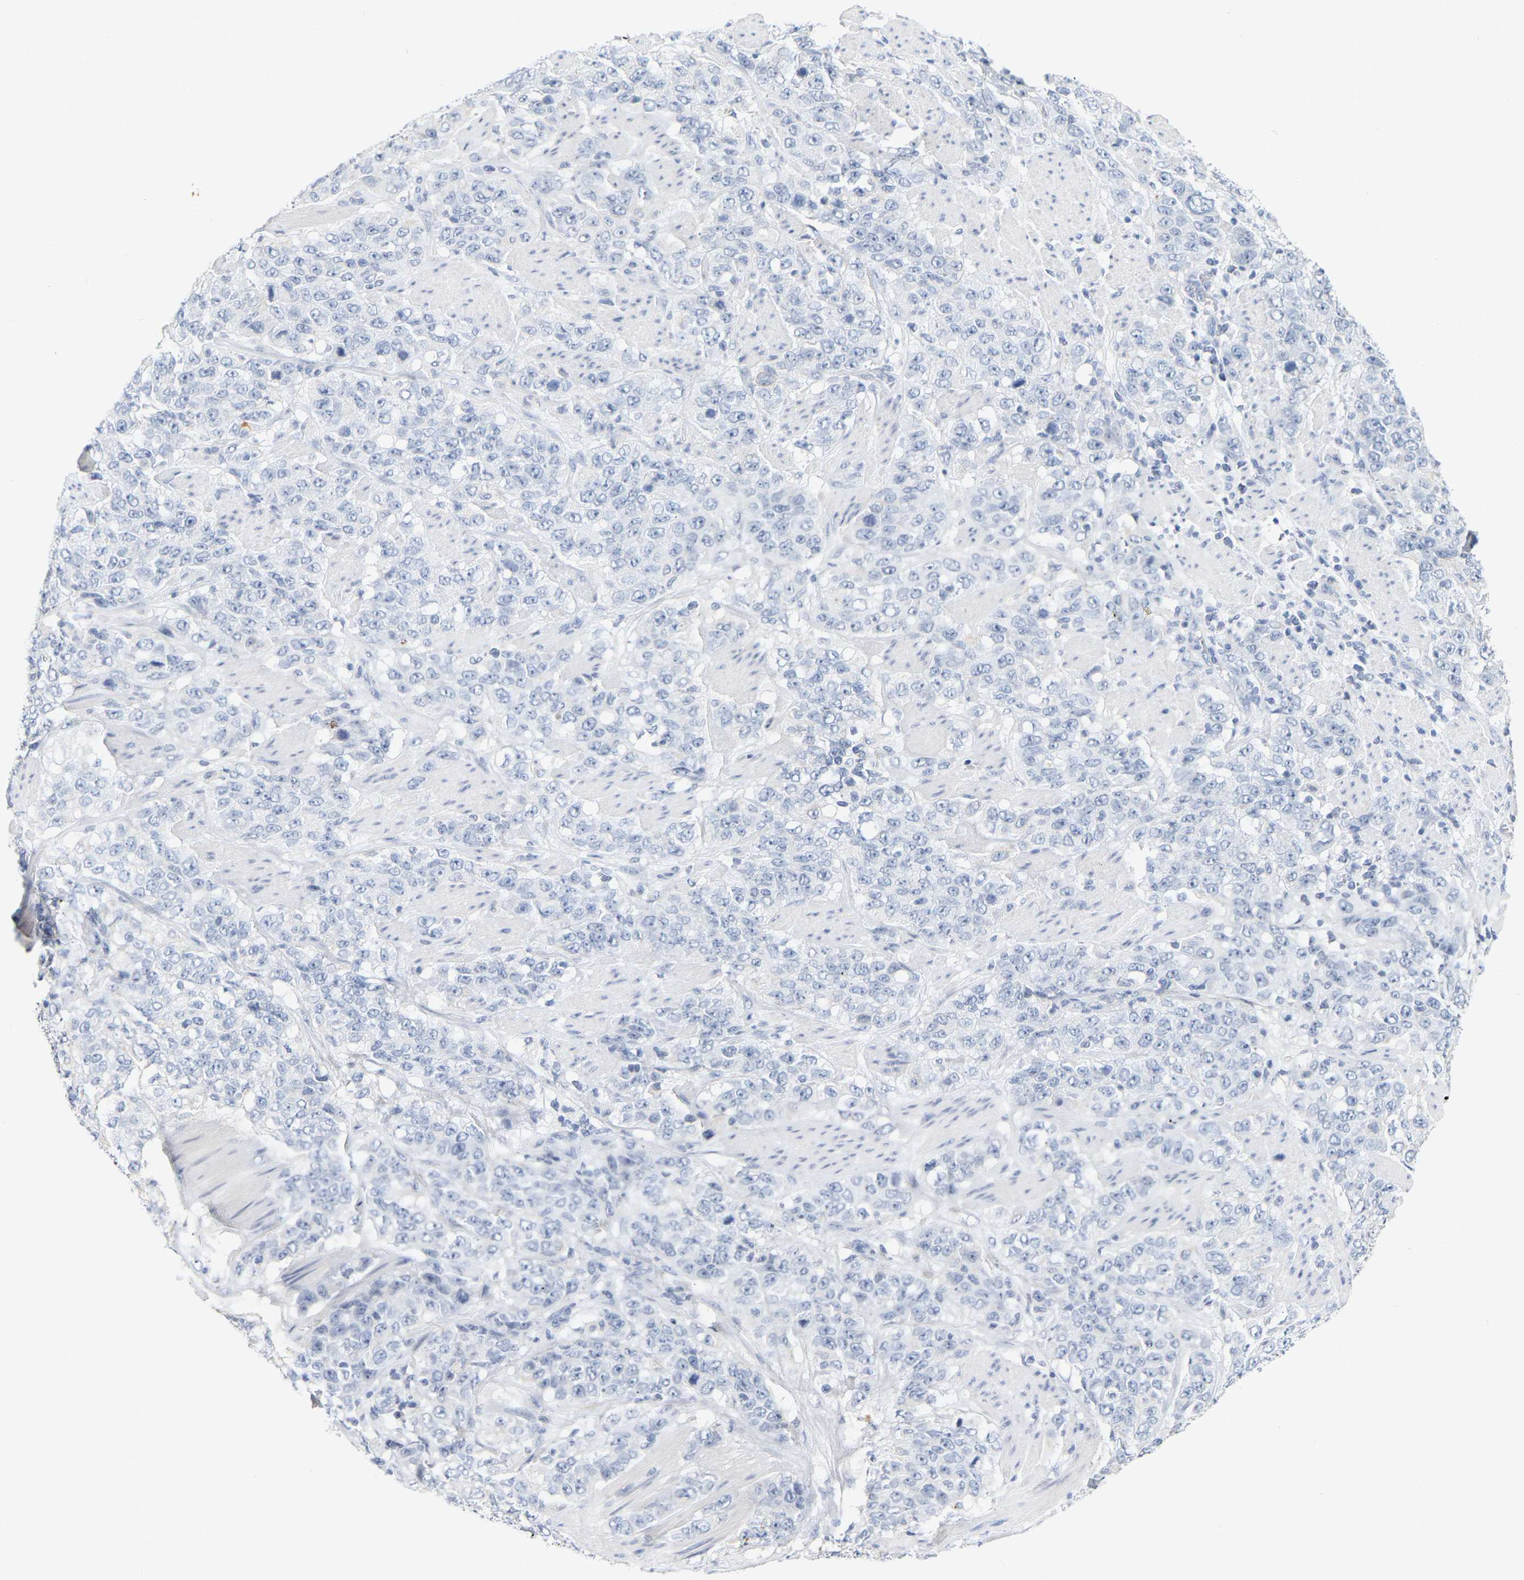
{"staining": {"intensity": "negative", "quantity": "none", "location": "none"}, "tissue": "stomach cancer", "cell_type": "Tumor cells", "image_type": "cancer", "snomed": [{"axis": "morphology", "description": "Adenocarcinoma, NOS"}, {"axis": "topography", "description": "Stomach"}], "caption": "This is an immunohistochemistry (IHC) image of human adenocarcinoma (stomach). There is no positivity in tumor cells.", "gene": "KRT76", "patient": {"sex": "male", "age": 48}}